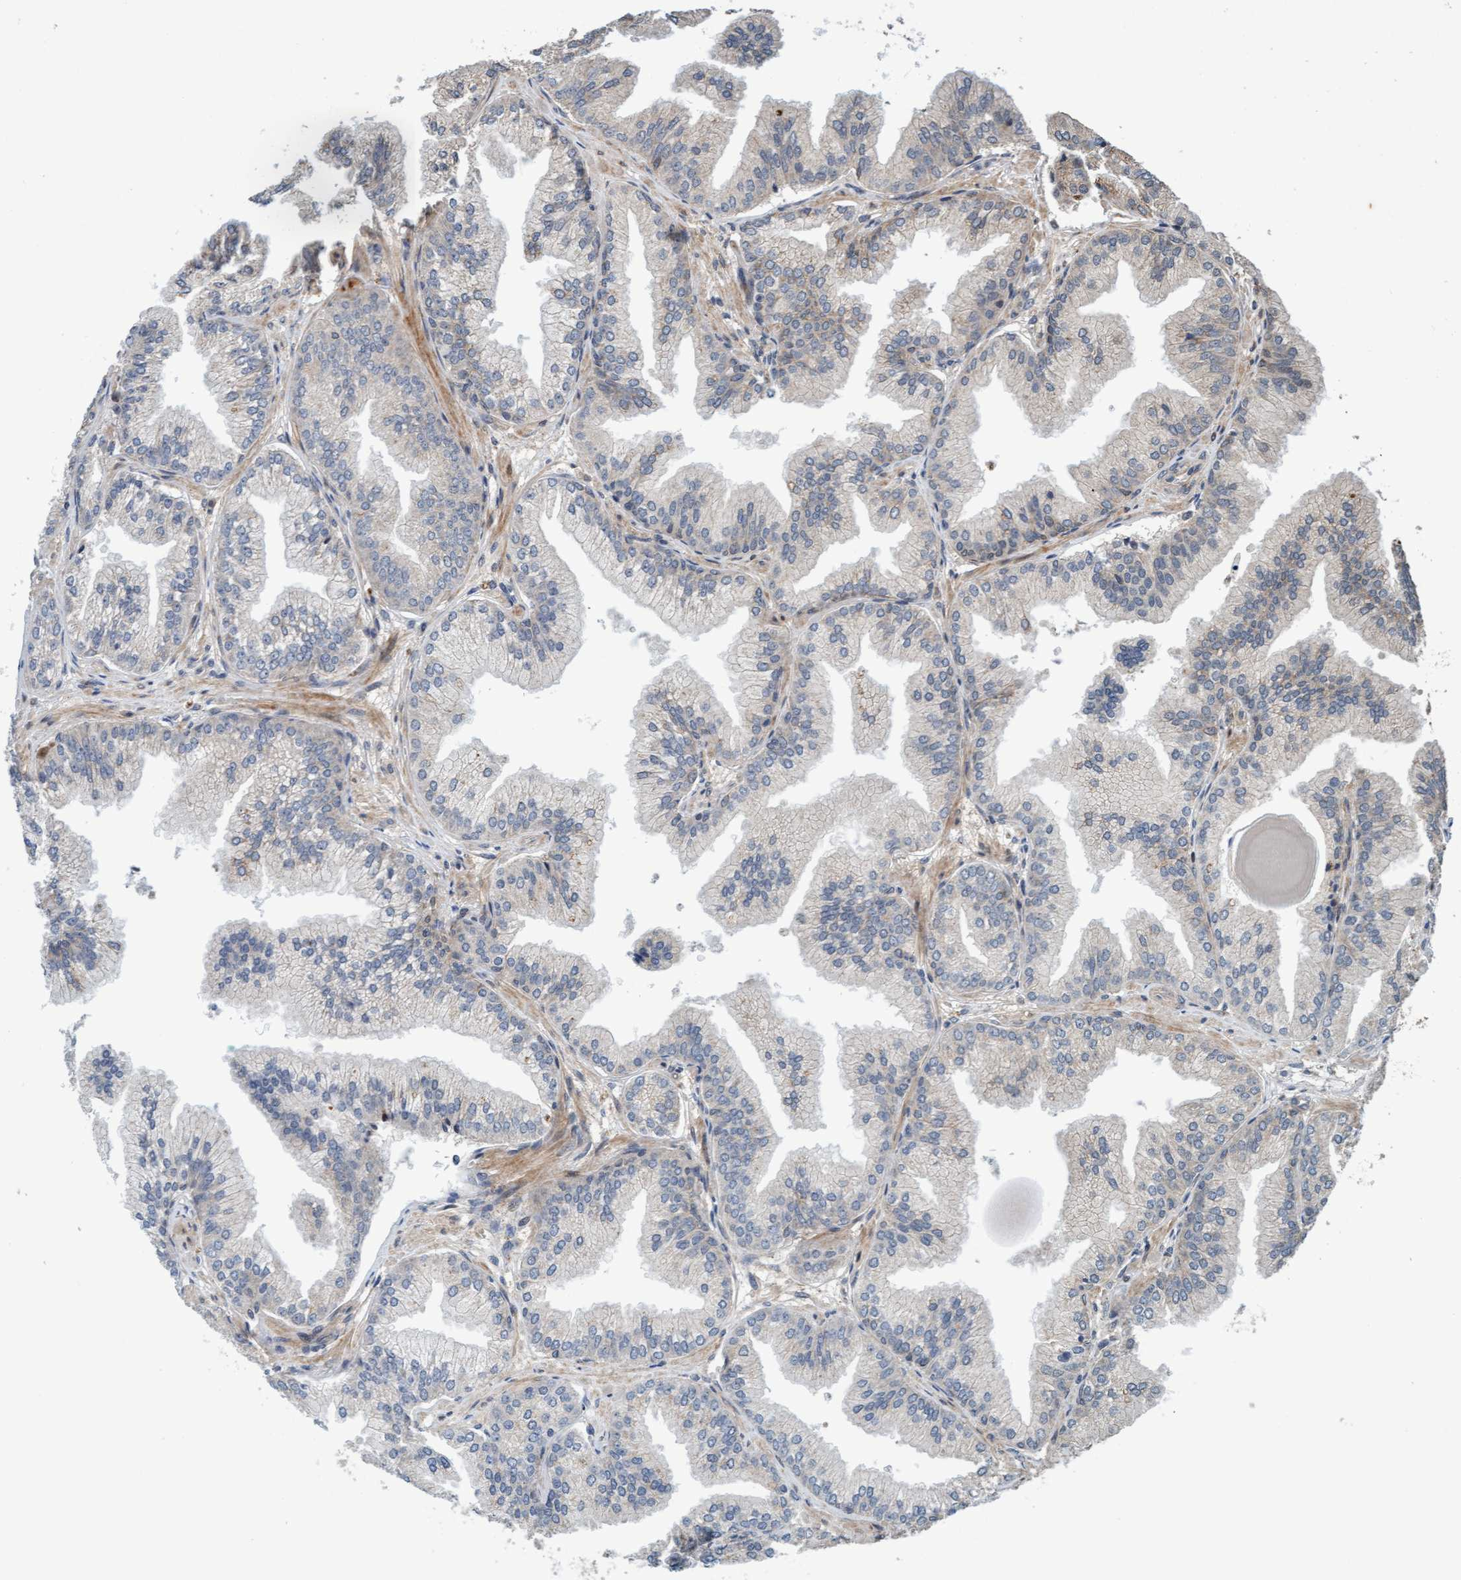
{"staining": {"intensity": "weak", "quantity": "<25%", "location": "cytoplasmic/membranous"}, "tissue": "prostate cancer", "cell_type": "Tumor cells", "image_type": "cancer", "snomed": [{"axis": "morphology", "description": "Adenocarcinoma, Low grade"}, {"axis": "topography", "description": "Prostate"}], "caption": "Tumor cells show no significant protein staining in prostate cancer (low-grade adenocarcinoma).", "gene": "MLXIP", "patient": {"sex": "male", "age": 52}}